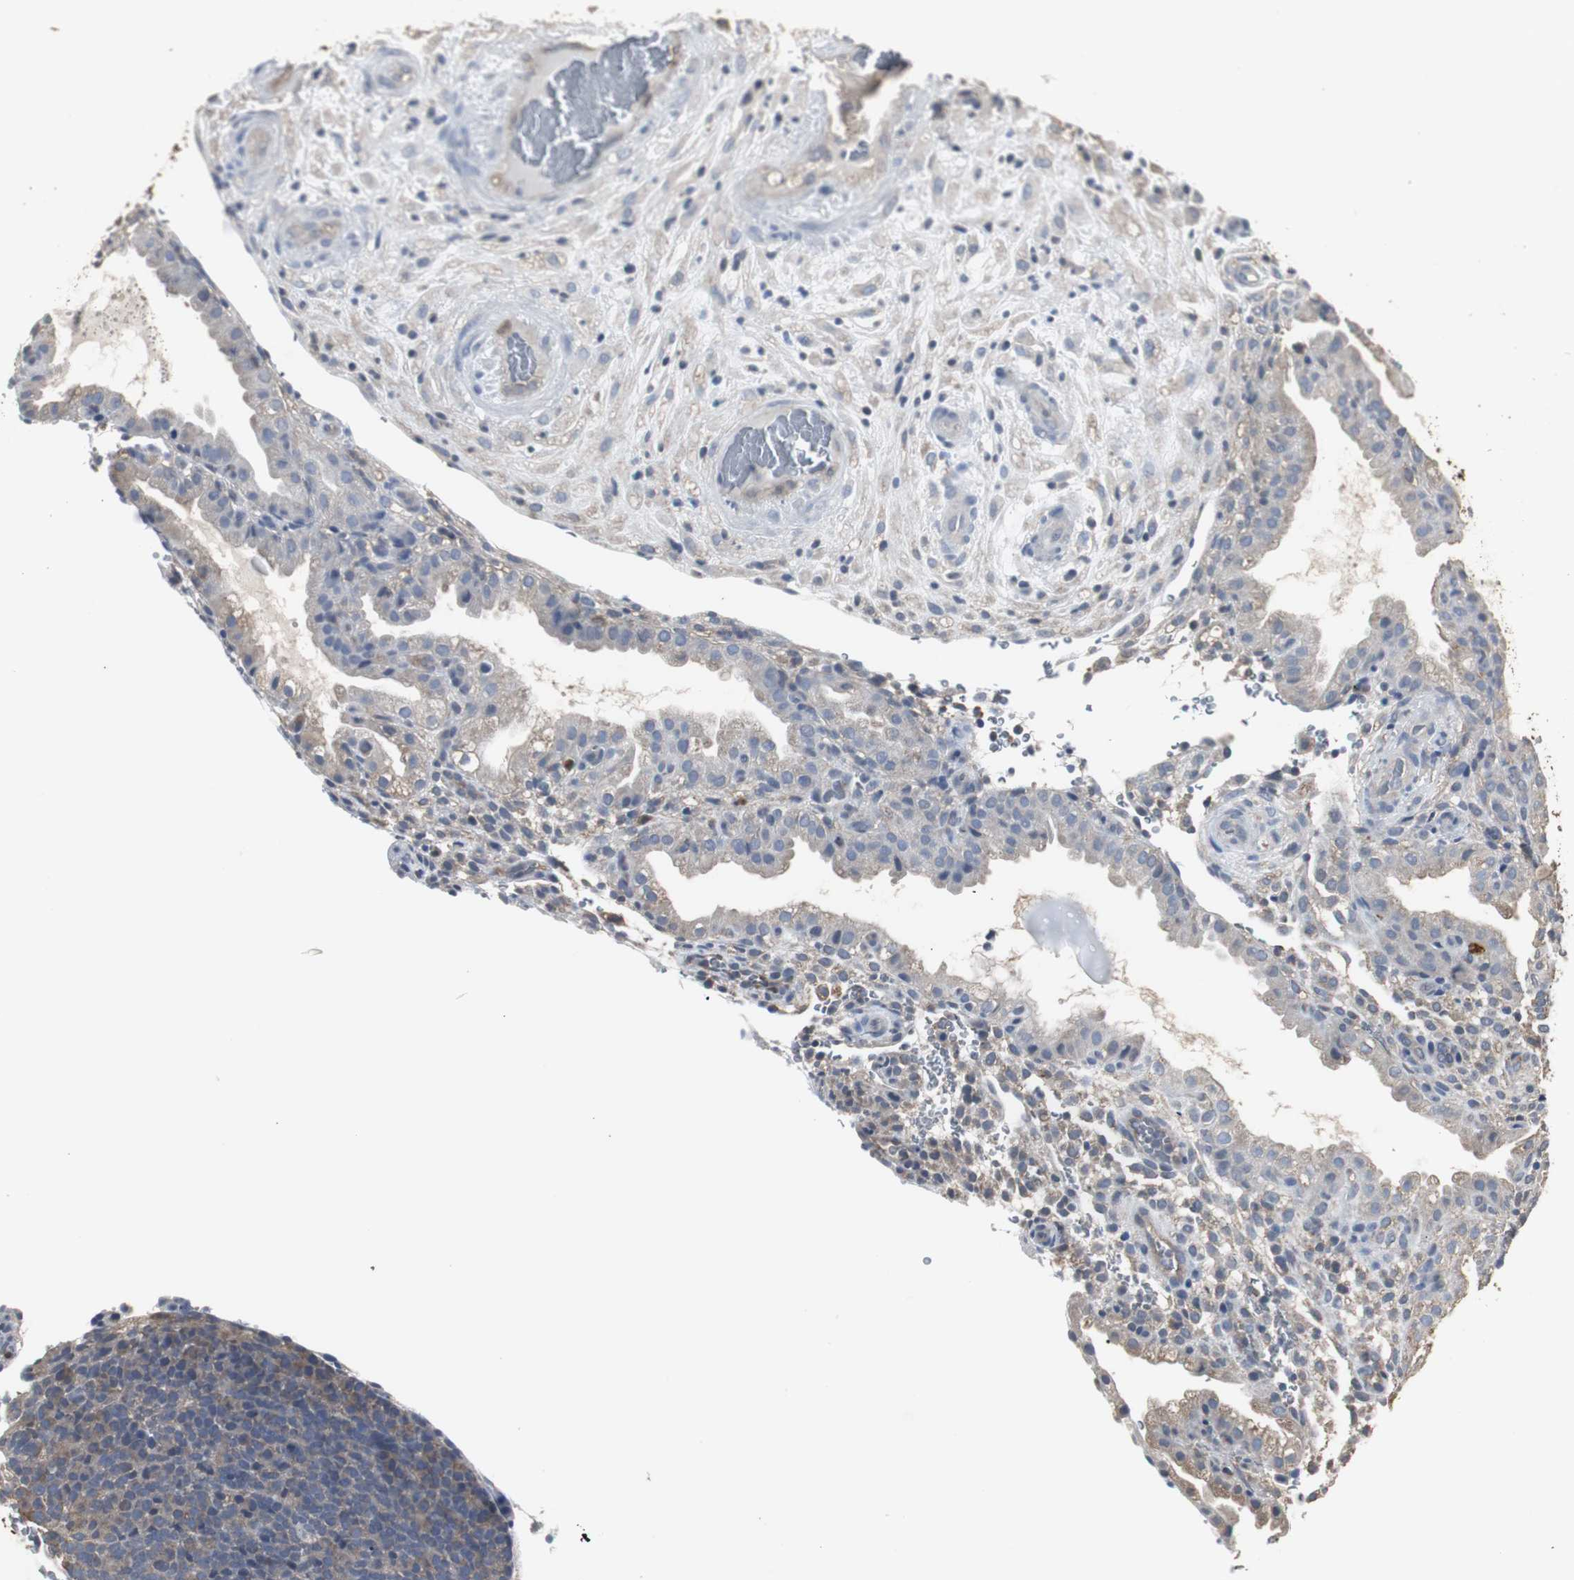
{"staining": {"intensity": "weak", "quantity": "25%-75%", "location": "cytoplasmic/membranous"}, "tissue": "placenta", "cell_type": "Decidual cells", "image_type": "normal", "snomed": [{"axis": "morphology", "description": "Normal tissue, NOS"}, {"axis": "topography", "description": "Placenta"}], "caption": "Unremarkable placenta demonstrates weak cytoplasmic/membranous expression in approximately 25%-75% of decidual cells The protein of interest is stained brown, and the nuclei are stained in blue (DAB IHC with brightfield microscopy, high magnification)..", "gene": "HPRT1", "patient": {"sex": "female", "age": 19}}